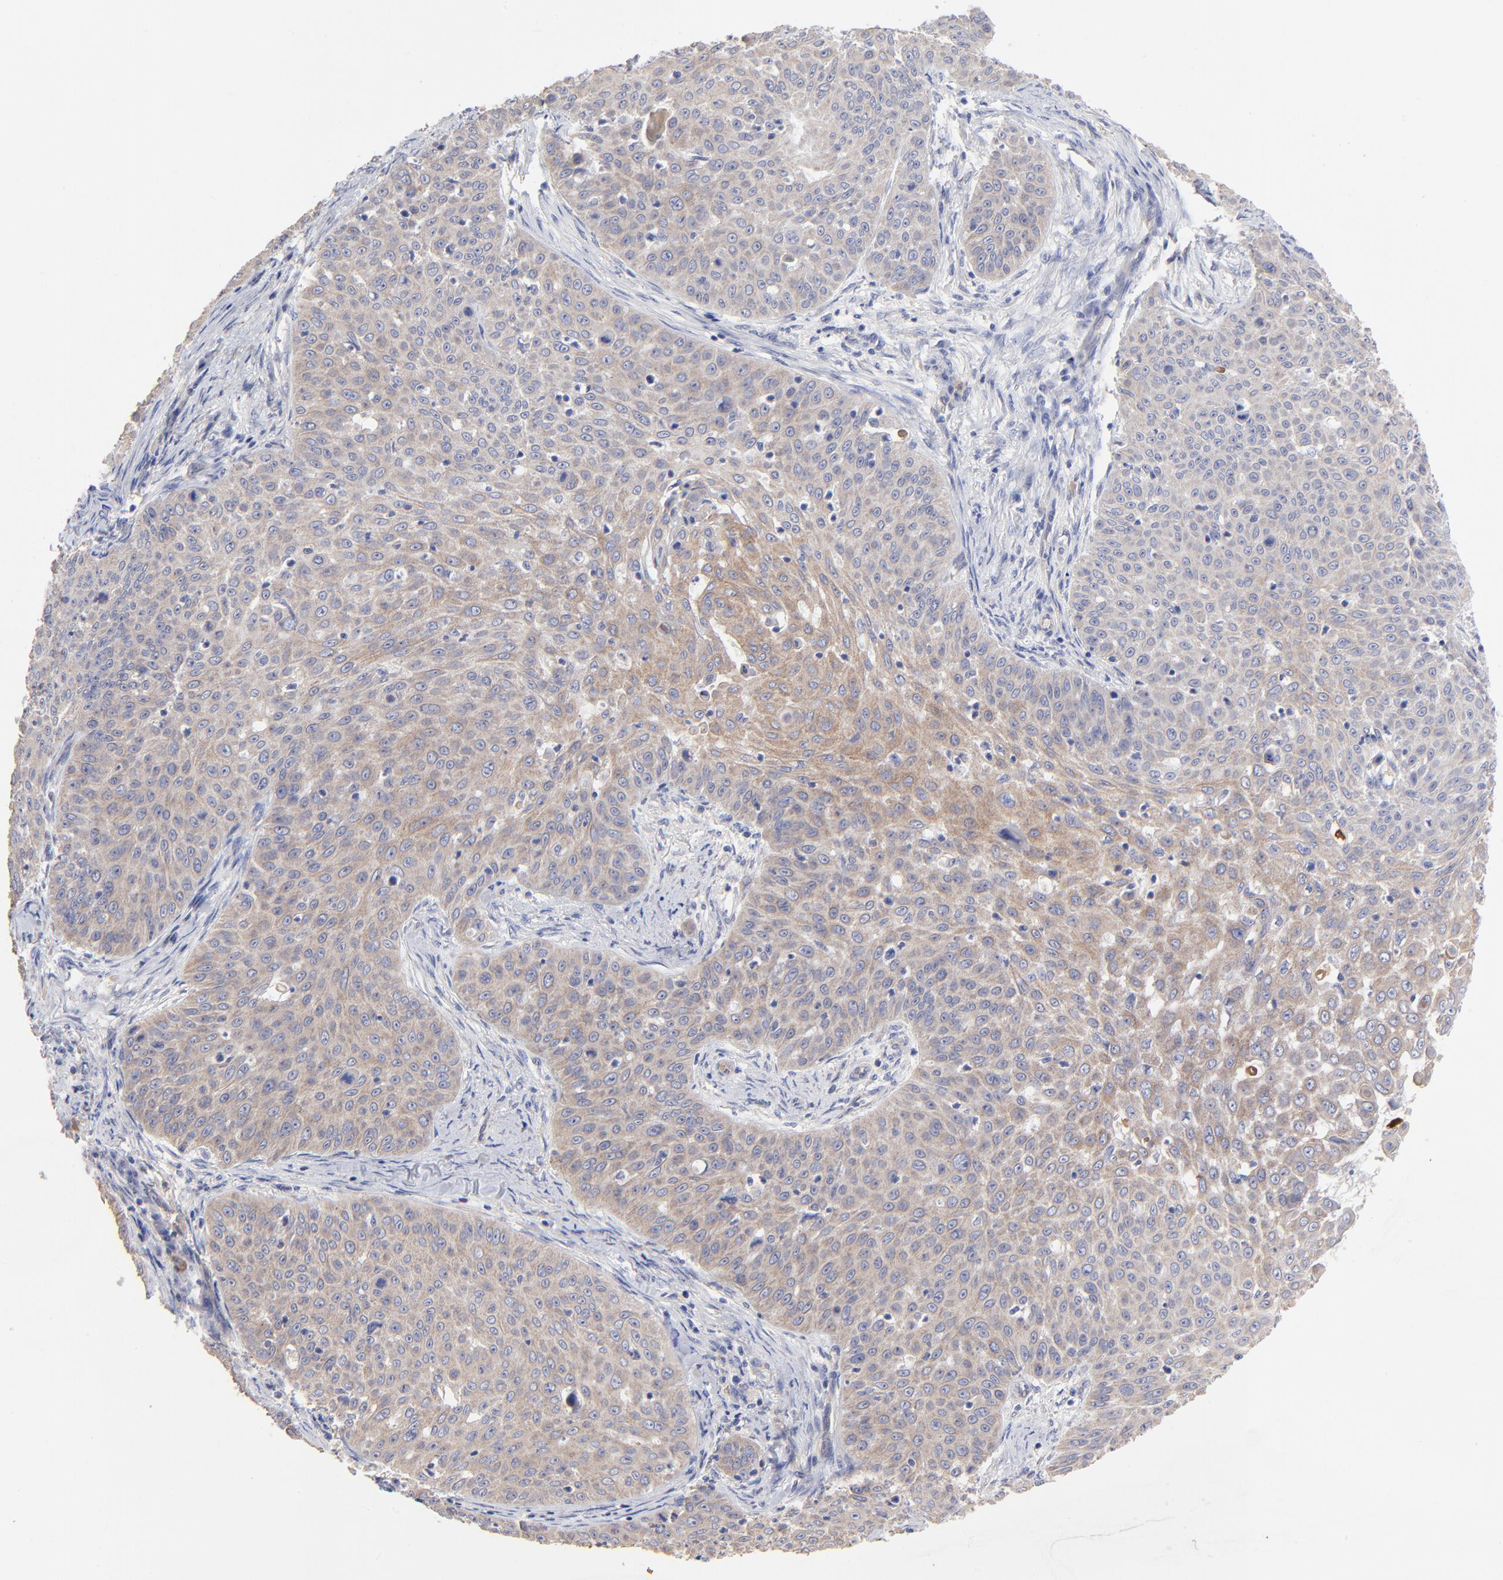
{"staining": {"intensity": "moderate", "quantity": ">75%", "location": "cytoplasmic/membranous"}, "tissue": "skin cancer", "cell_type": "Tumor cells", "image_type": "cancer", "snomed": [{"axis": "morphology", "description": "Squamous cell carcinoma, NOS"}, {"axis": "topography", "description": "Skin"}], "caption": "A brown stain labels moderate cytoplasmic/membranous staining of a protein in skin cancer (squamous cell carcinoma) tumor cells.", "gene": "SULF2", "patient": {"sex": "male", "age": 82}}